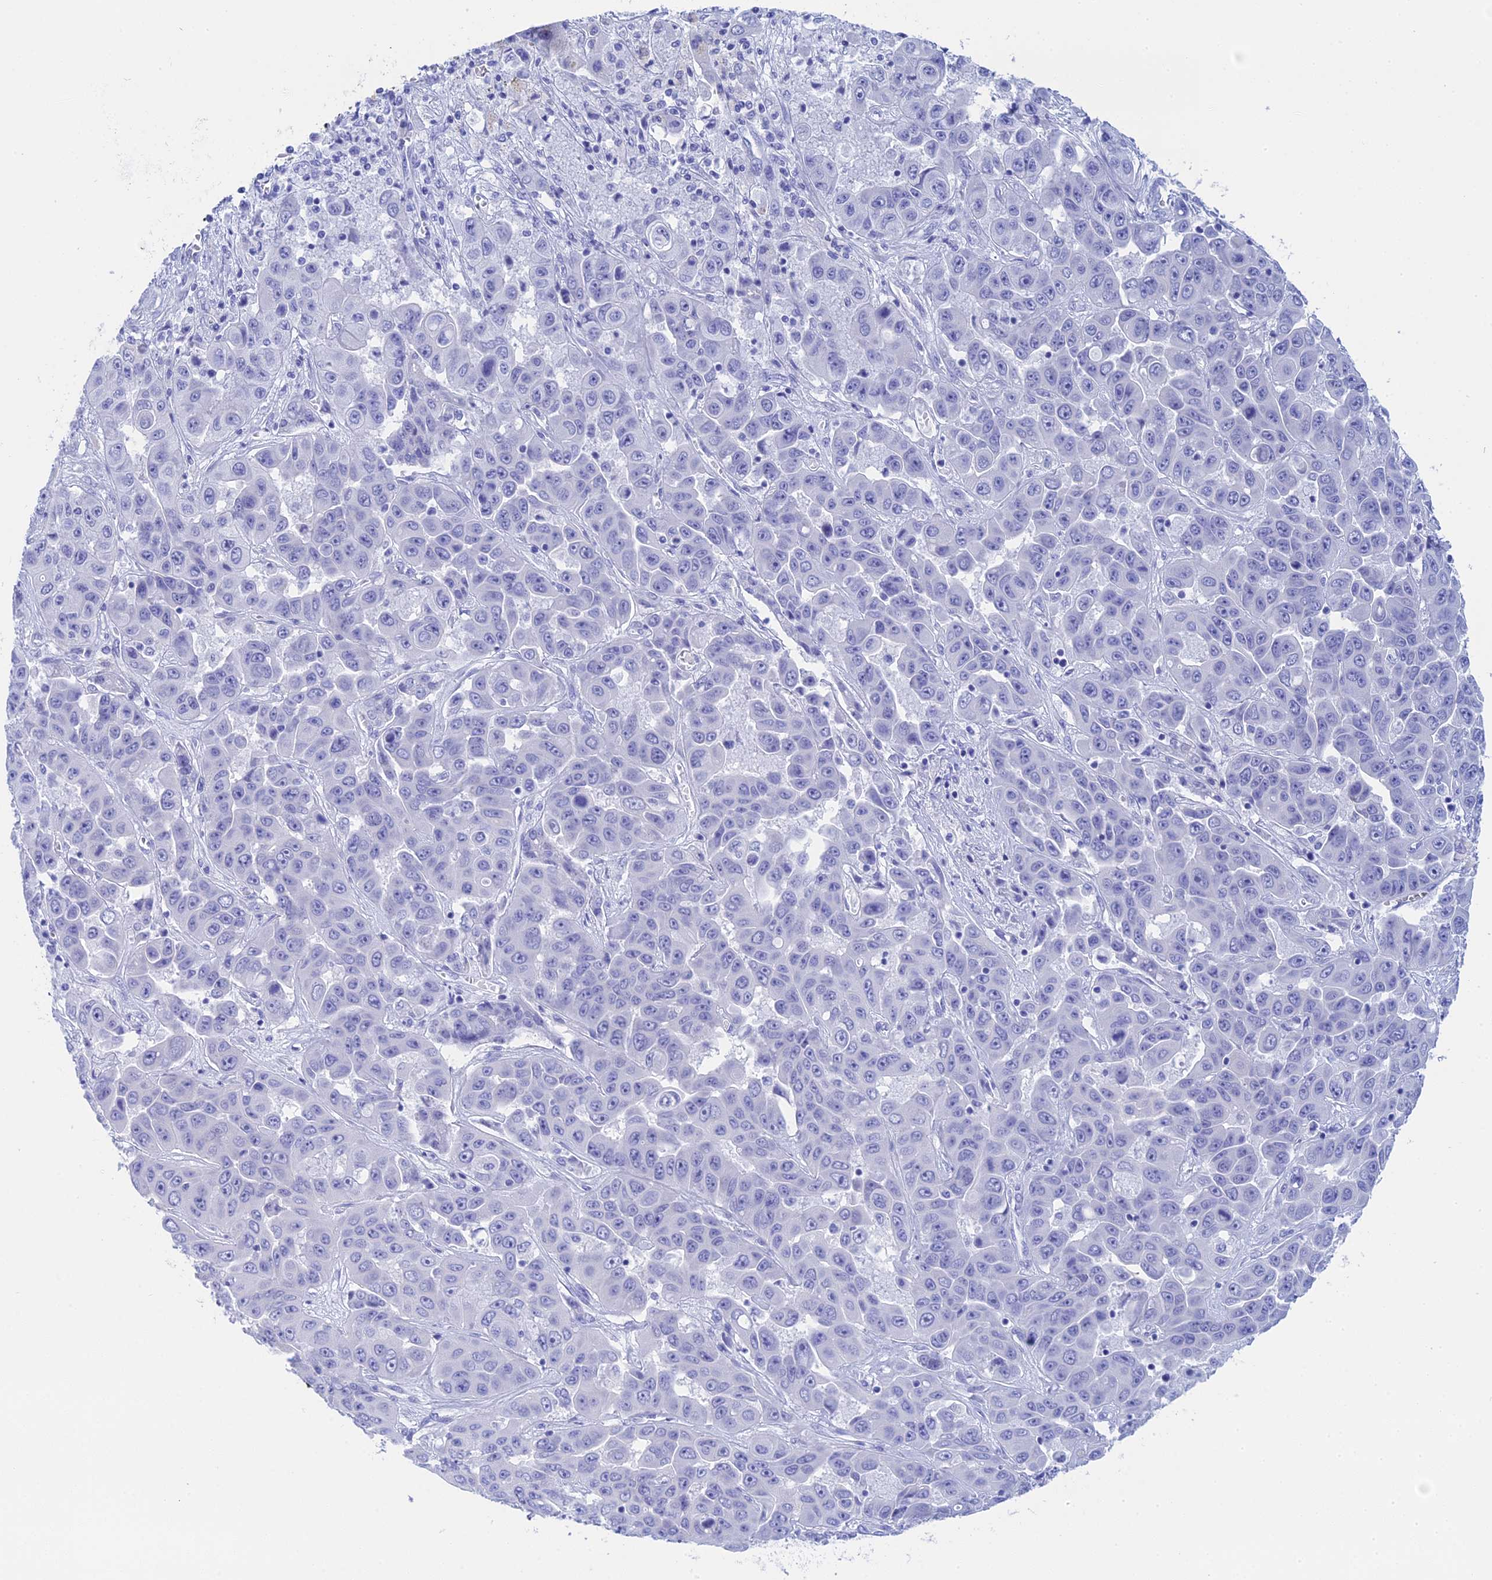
{"staining": {"intensity": "negative", "quantity": "none", "location": "none"}, "tissue": "liver cancer", "cell_type": "Tumor cells", "image_type": "cancer", "snomed": [{"axis": "morphology", "description": "Cholangiocarcinoma"}, {"axis": "topography", "description": "Liver"}], "caption": "Immunohistochemistry (IHC) micrograph of liver cancer (cholangiocarcinoma) stained for a protein (brown), which exhibits no expression in tumor cells.", "gene": "TEX101", "patient": {"sex": "female", "age": 52}}